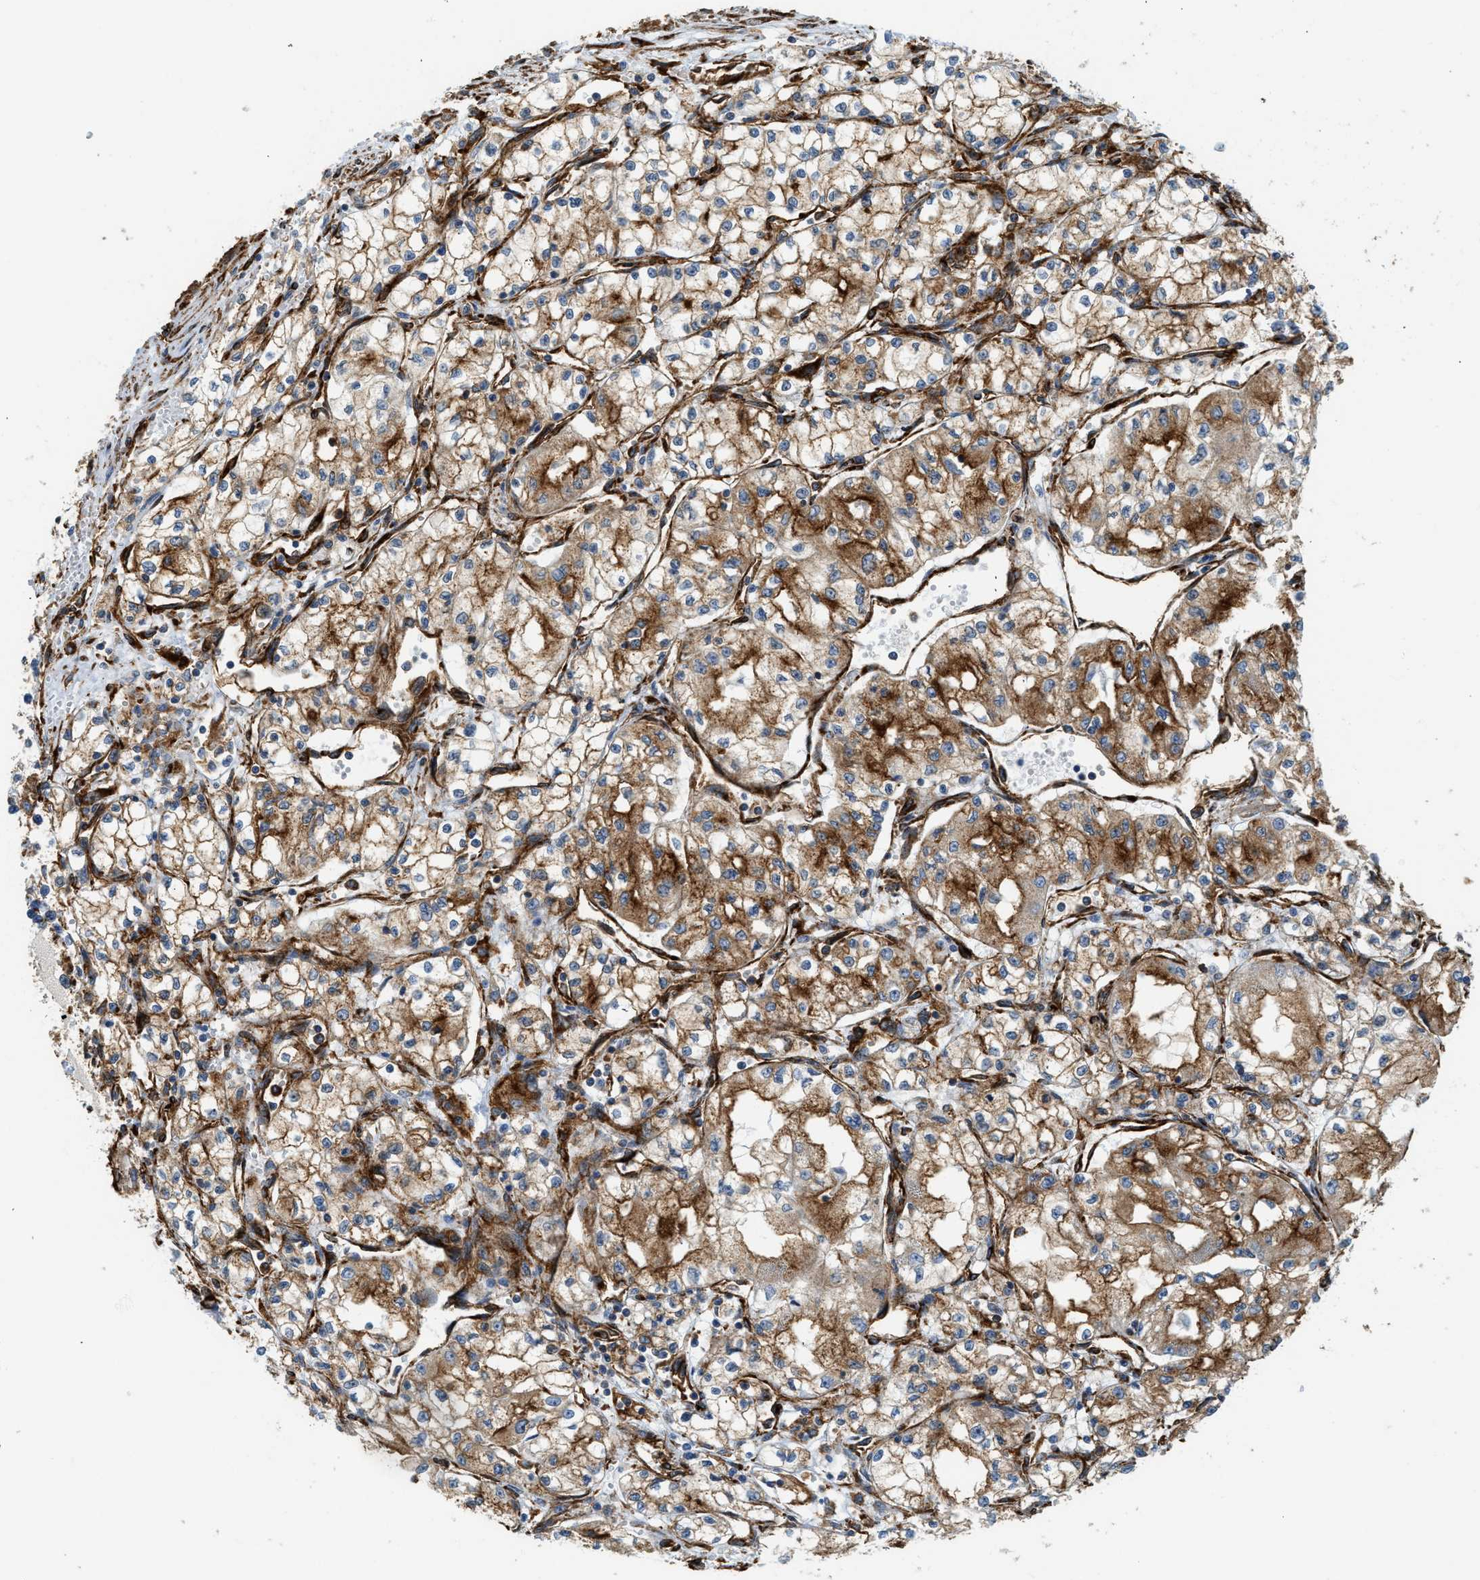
{"staining": {"intensity": "moderate", "quantity": "25%-75%", "location": "cytoplasmic/membranous"}, "tissue": "renal cancer", "cell_type": "Tumor cells", "image_type": "cancer", "snomed": [{"axis": "morphology", "description": "Normal tissue, NOS"}, {"axis": "morphology", "description": "Adenocarcinoma, NOS"}, {"axis": "topography", "description": "Kidney"}], "caption": "The immunohistochemical stain labels moderate cytoplasmic/membranous expression in tumor cells of renal cancer (adenocarcinoma) tissue.", "gene": "HIP1", "patient": {"sex": "male", "age": 59}}